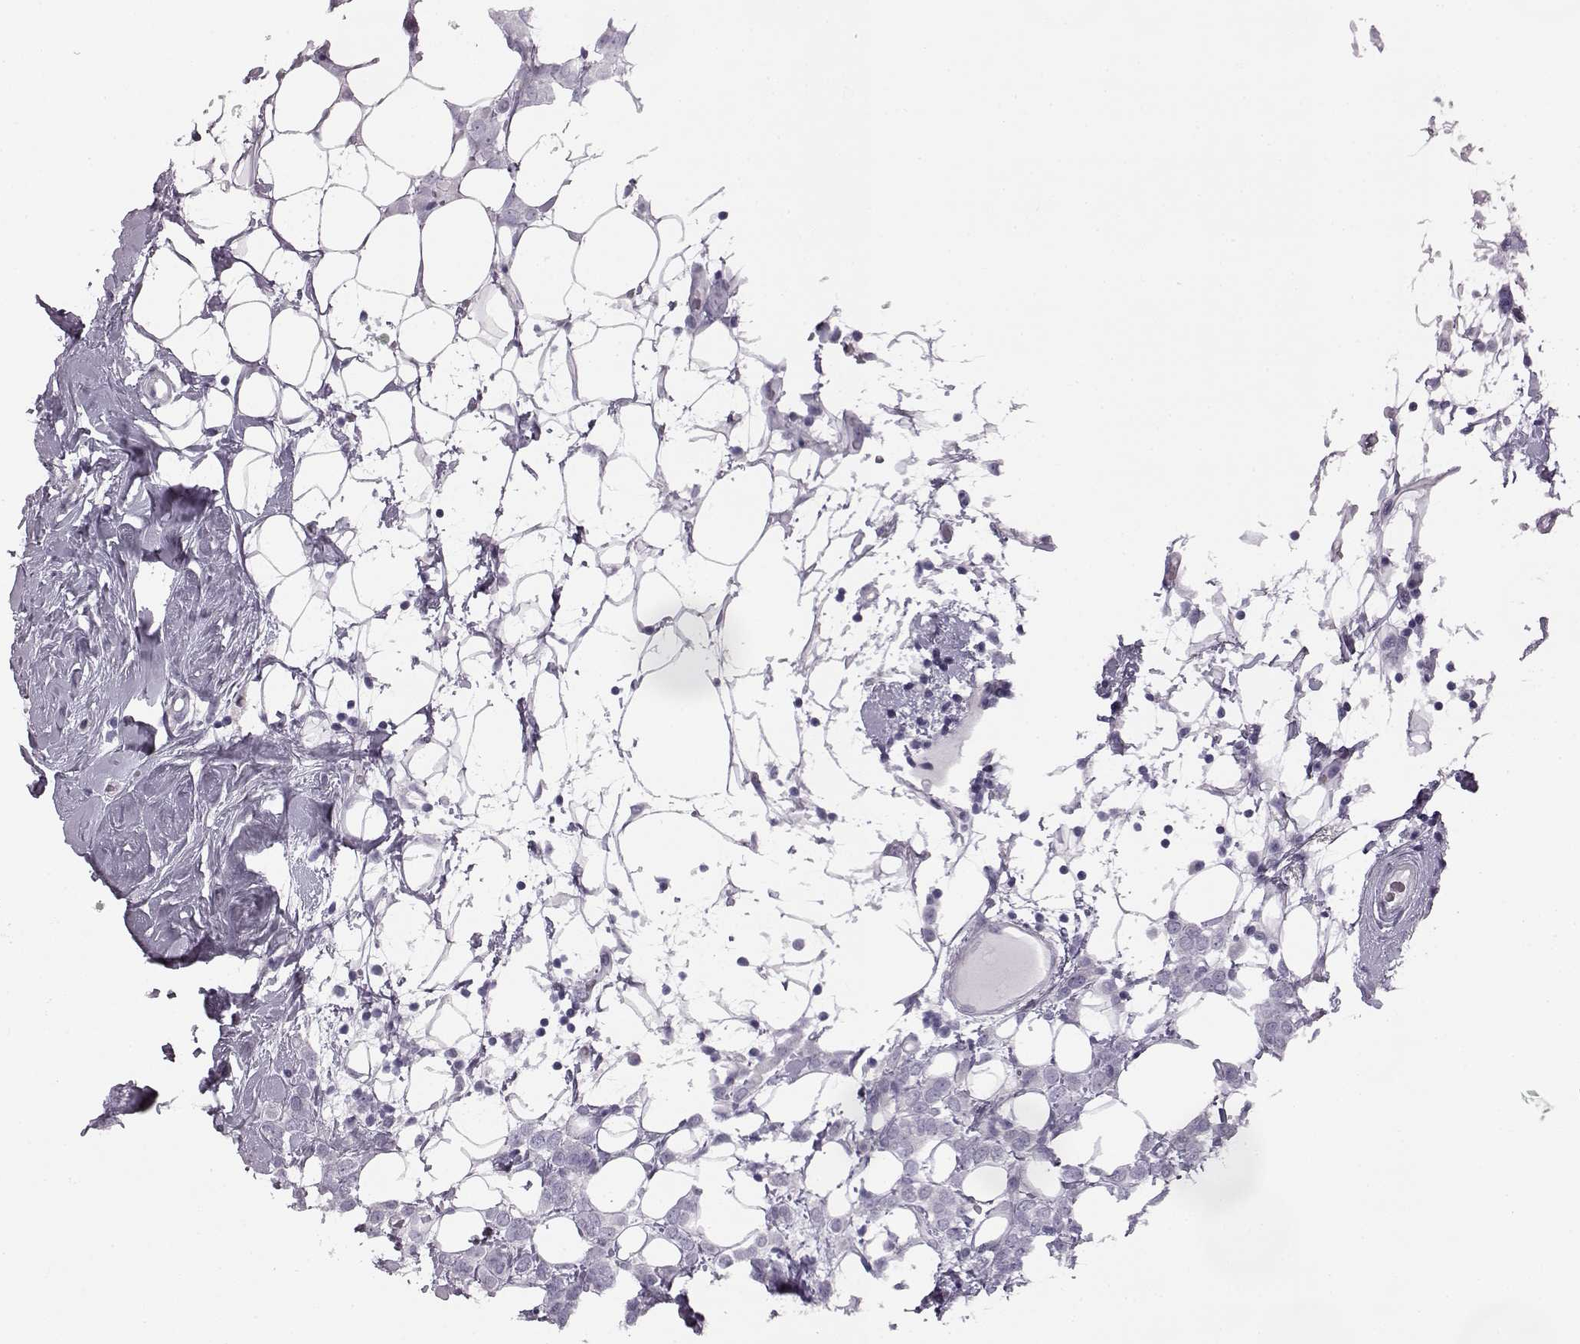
{"staining": {"intensity": "negative", "quantity": "none", "location": "none"}, "tissue": "breast cancer", "cell_type": "Tumor cells", "image_type": "cancer", "snomed": [{"axis": "morphology", "description": "Lobular carcinoma"}, {"axis": "topography", "description": "Breast"}], "caption": "Breast cancer was stained to show a protein in brown. There is no significant staining in tumor cells.", "gene": "ODAD4", "patient": {"sex": "female", "age": 49}}